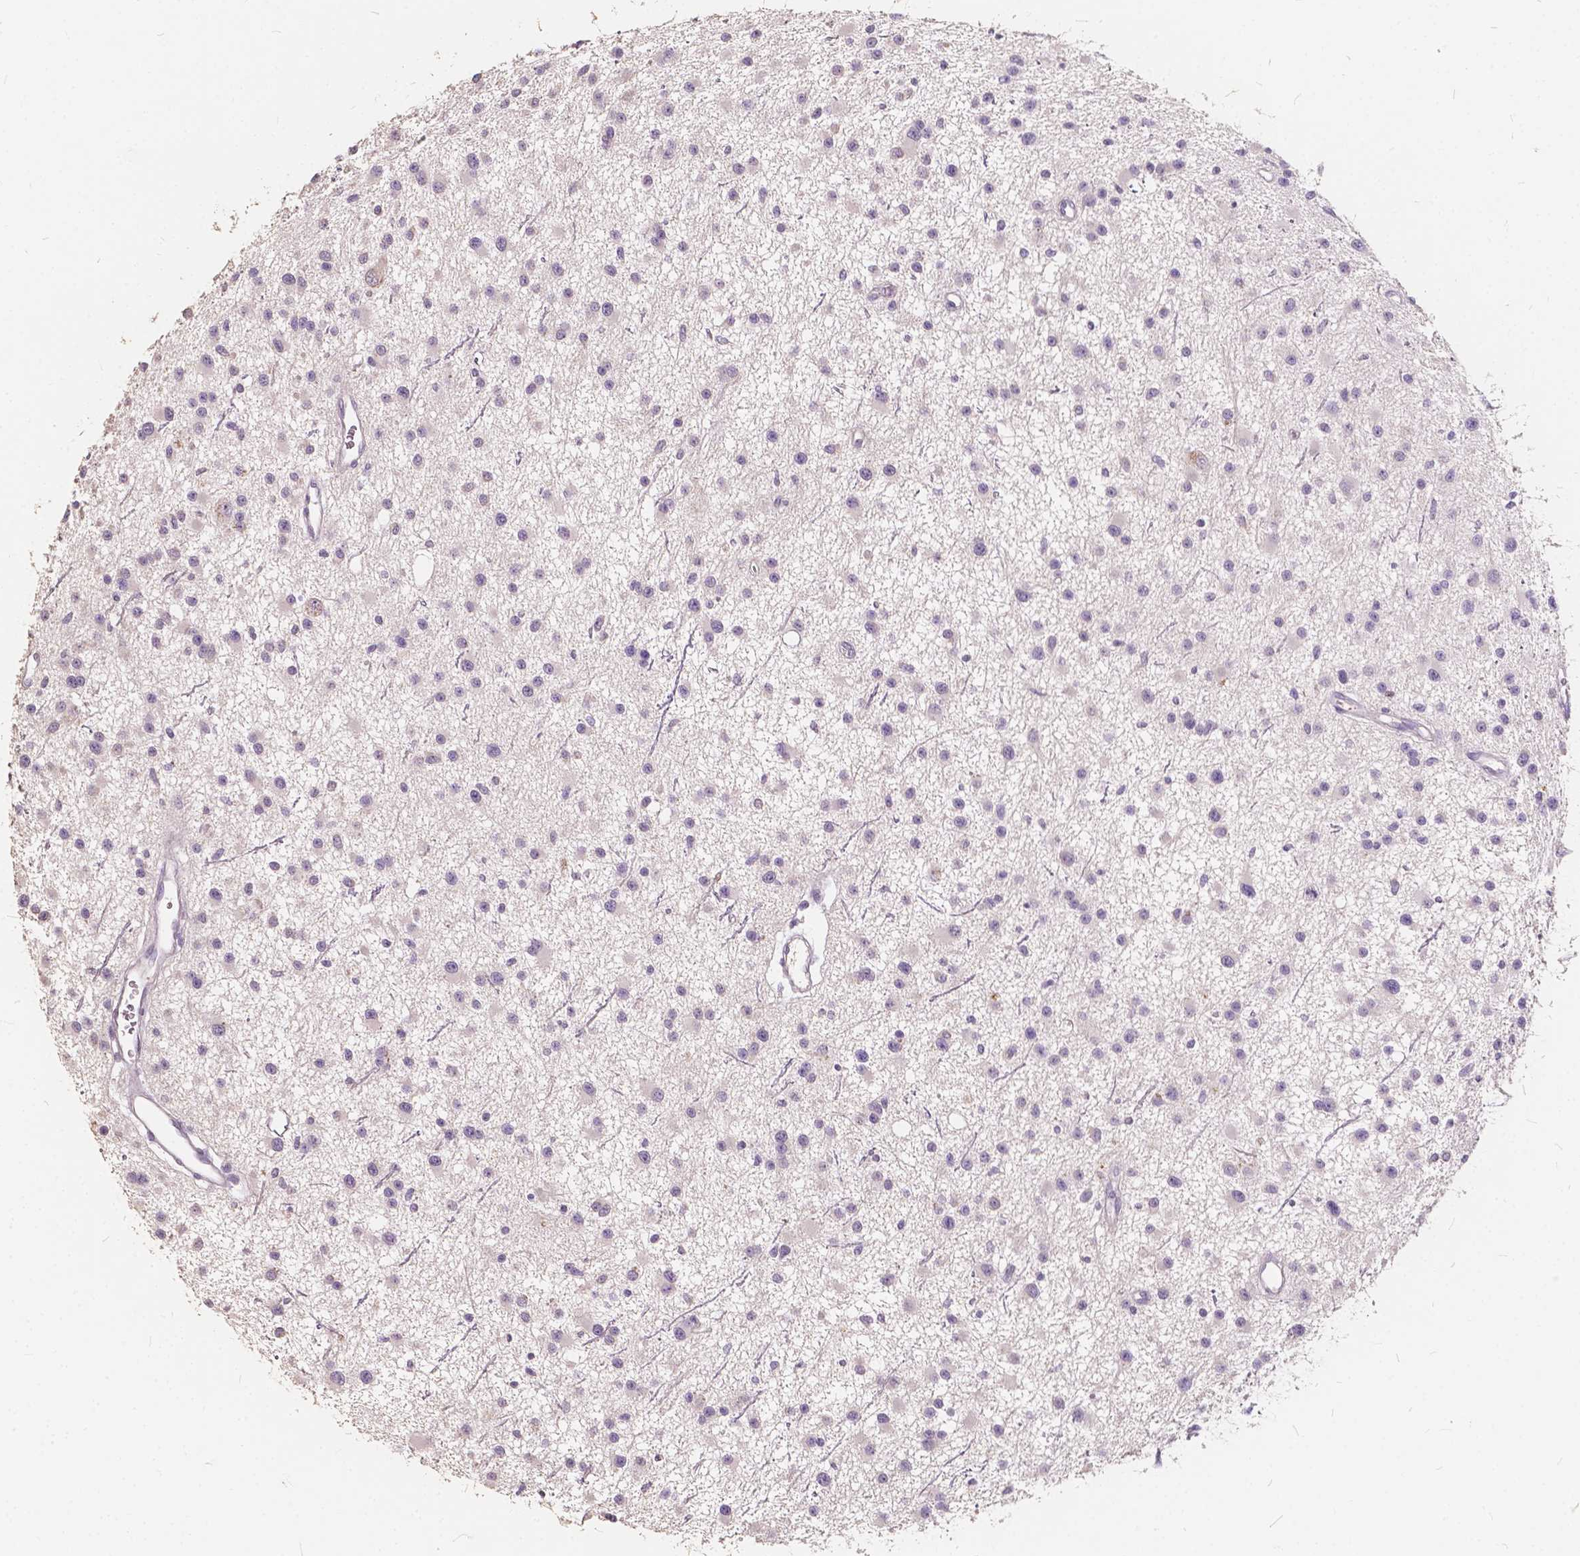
{"staining": {"intensity": "negative", "quantity": "none", "location": "none"}, "tissue": "glioma", "cell_type": "Tumor cells", "image_type": "cancer", "snomed": [{"axis": "morphology", "description": "Glioma, malignant, Low grade"}, {"axis": "topography", "description": "Brain"}], "caption": "Malignant glioma (low-grade) was stained to show a protein in brown. There is no significant expression in tumor cells. (DAB (3,3'-diaminobenzidine) IHC visualized using brightfield microscopy, high magnification).", "gene": "SLC7A8", "patient": {"sex": "male", "age": 43}}